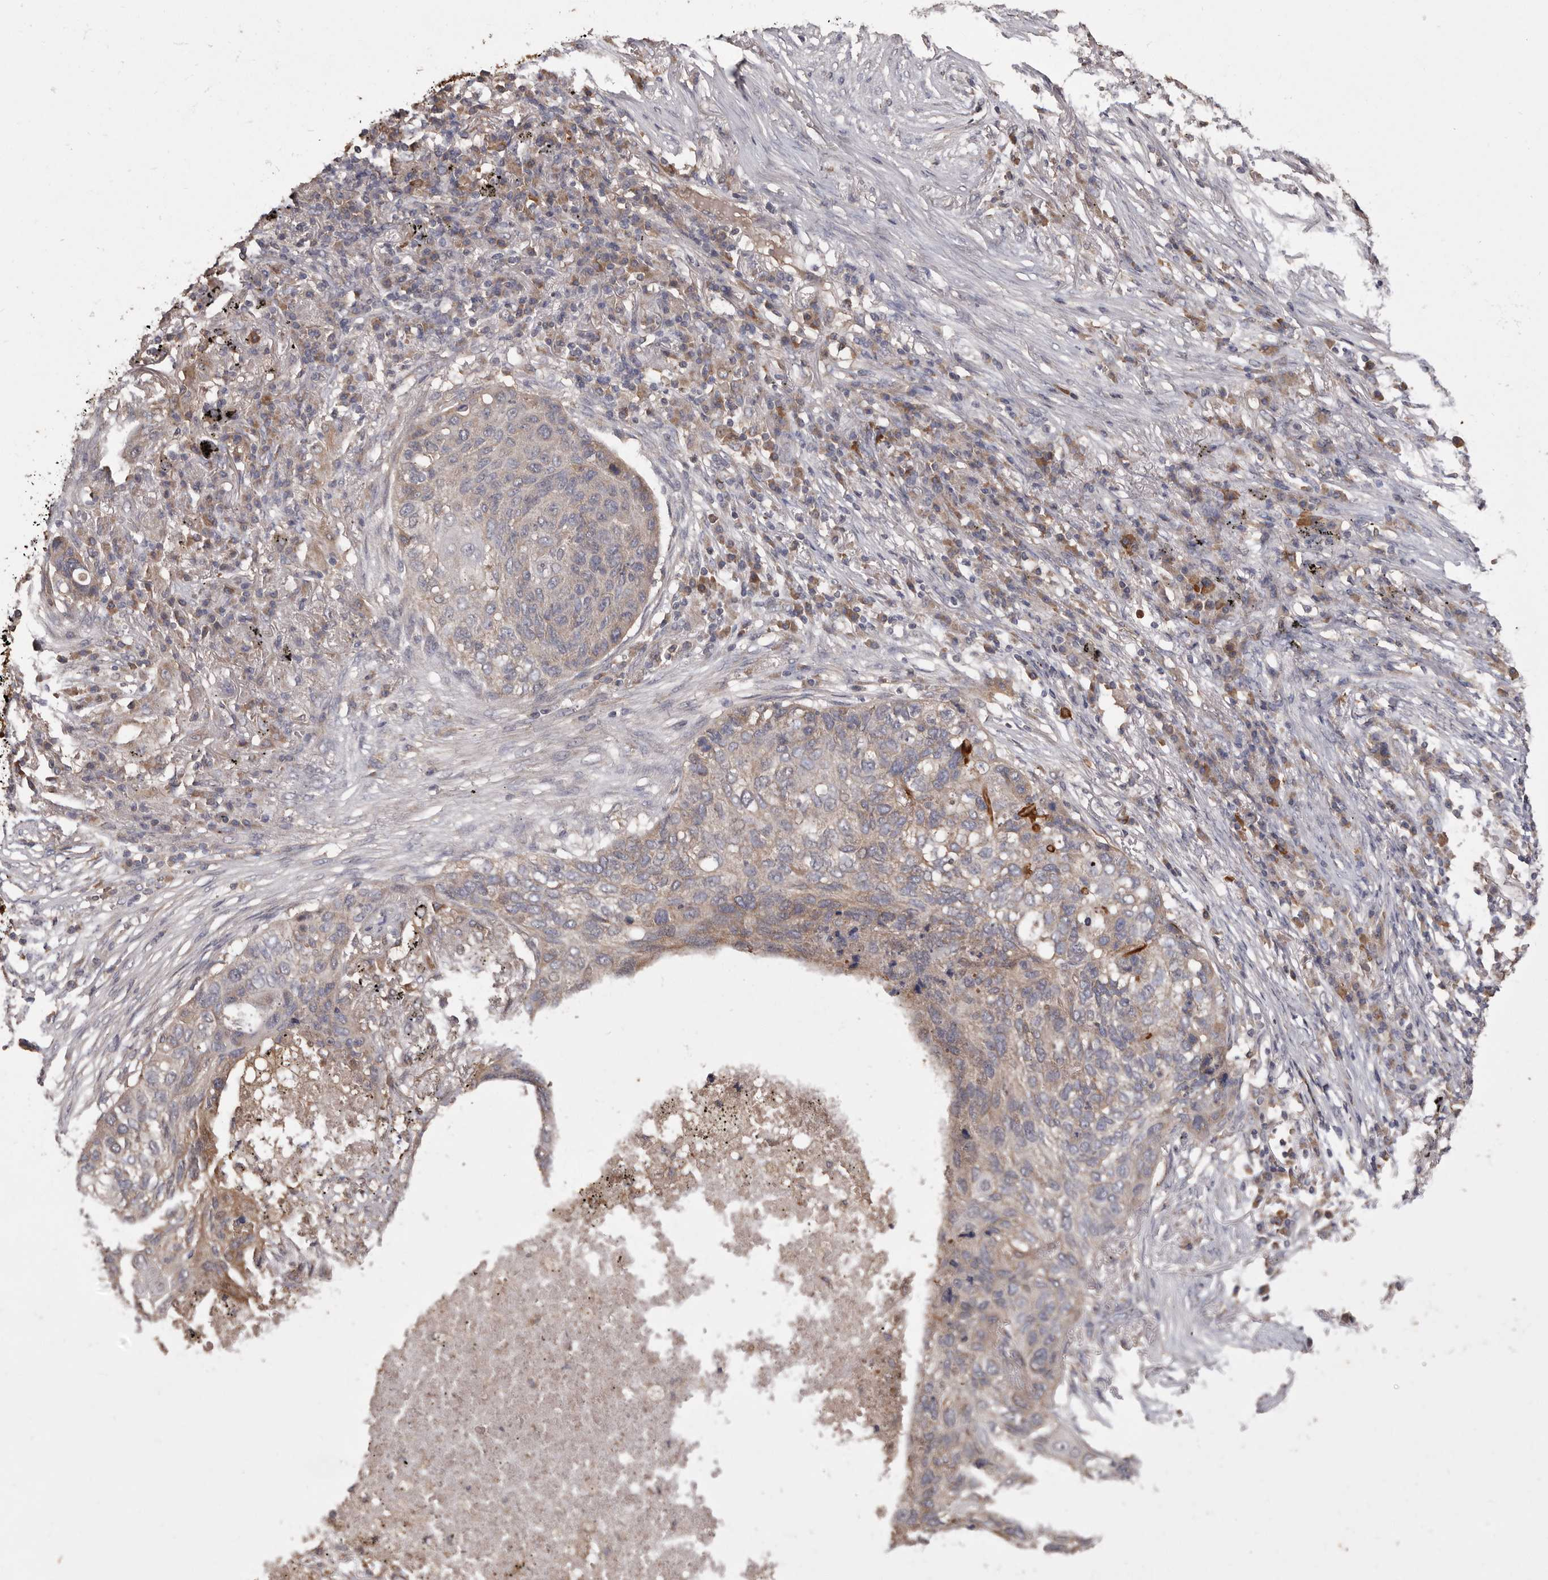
{"staining": {"intensity": "weak", "quantity": "<25%", "location": "cytoplasmic/membranous"}, "tissue": "lung cancer", "cell_type": "Tumor cells", "image_type": "cancer", "snomed": [{"axis": "morphology", "description": "Squamous cell carcinoma, NOS"}, {"axis": "topography", "description": "Lung"}], "caption": "Photomicrograph shows no protein staining in tumor cells of lung squamous cell carcinoma tissue.", "gene": "KIF26B", "patient": {"sex": "female", "age": 63}}